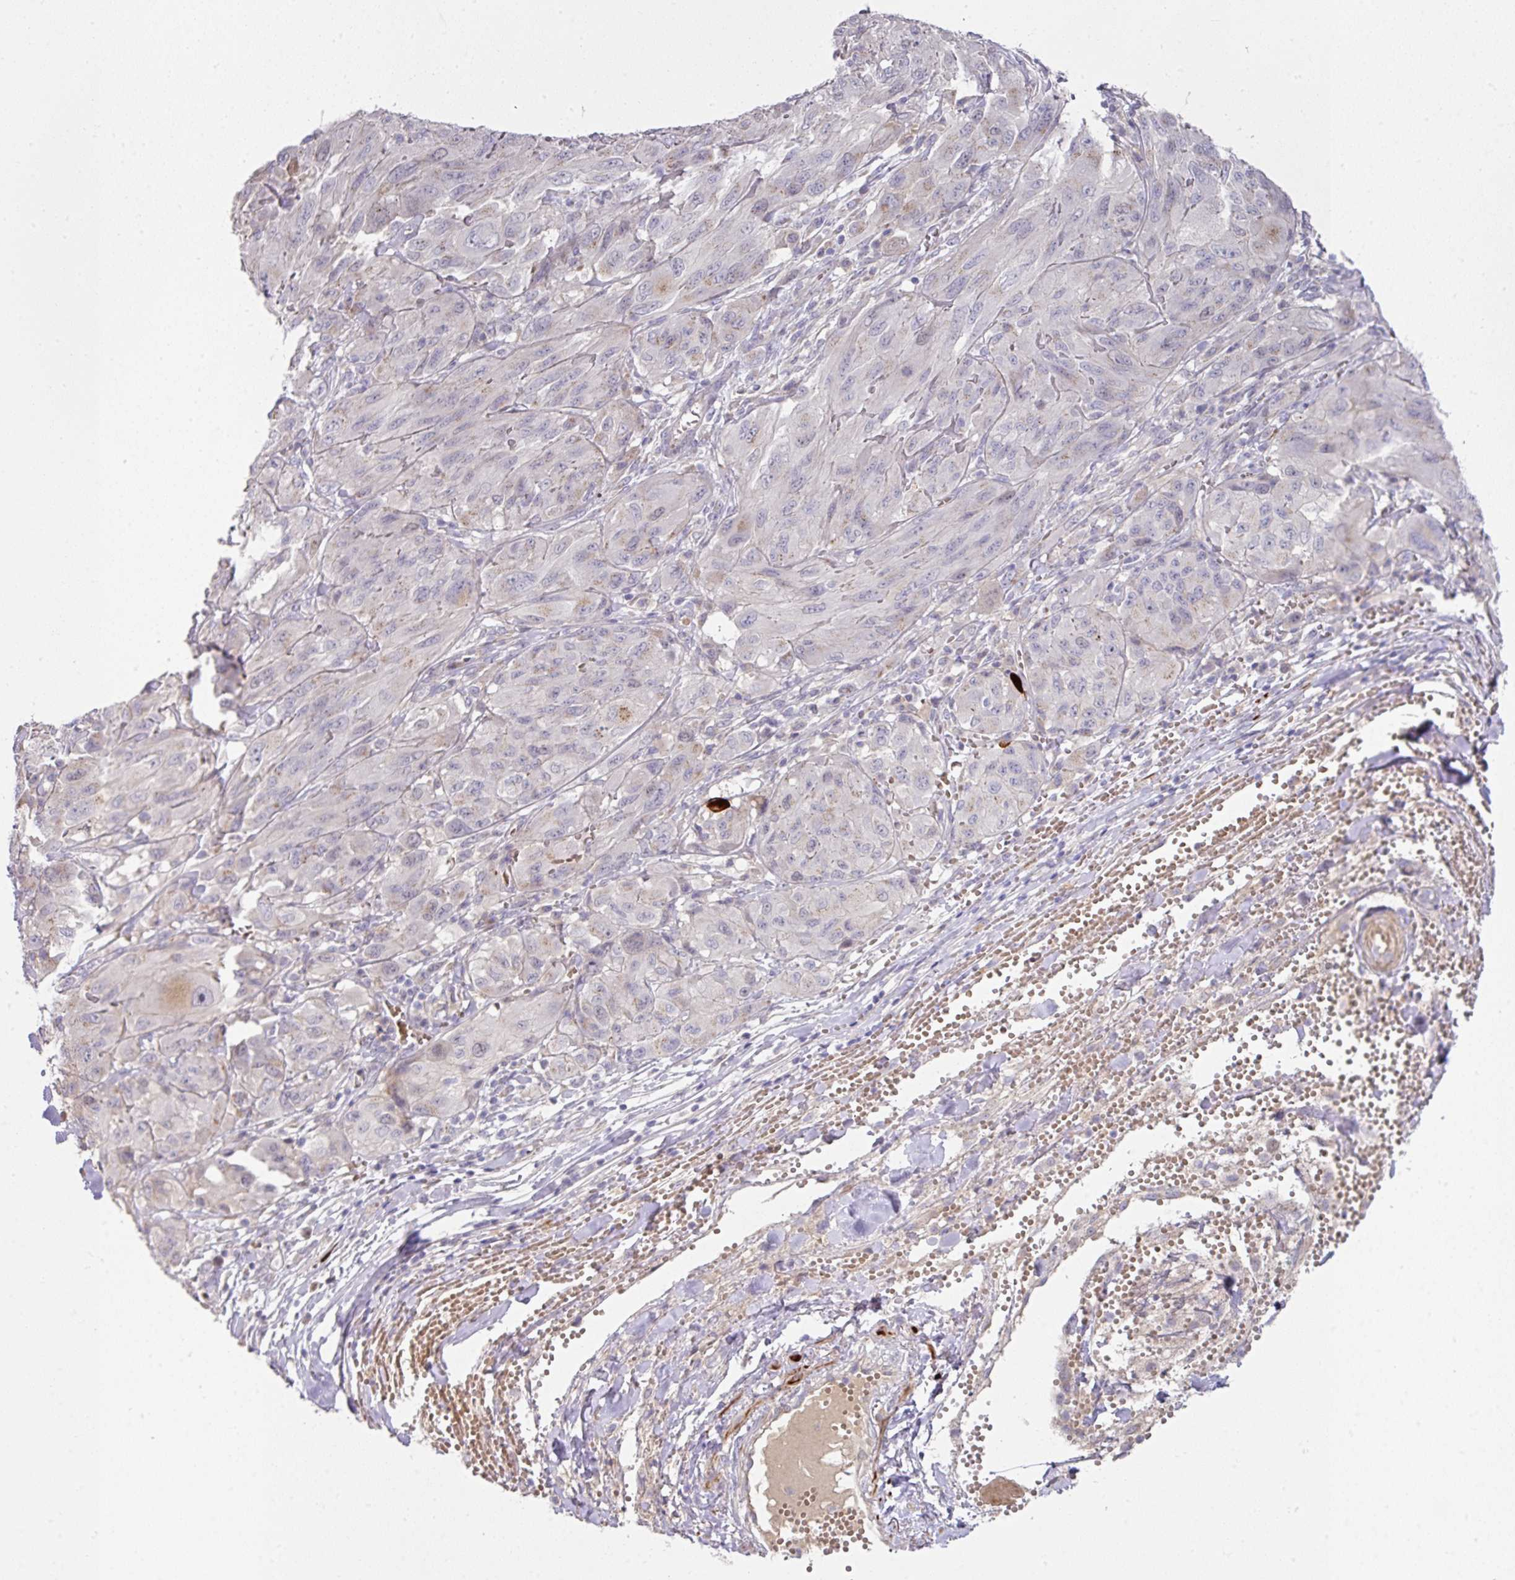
{"staining": {"intensity": "weak", "quantity": "<25%", "location": "cytoplasmic/membranous"}, "tissue": "melanoma", "cell_type": "Tumor cells", "image_type": "cancer", "snomed": [{"axis": "morphology", "description": "Malignant melanoma, NOS"}, {"axis": "topography", "description": "Skin"}], "caption": "Tumor cells are negative for protein expression in human malignant melanoma.", "gene": "TARM1", "patient": {"sex": "female", "age": 91}}